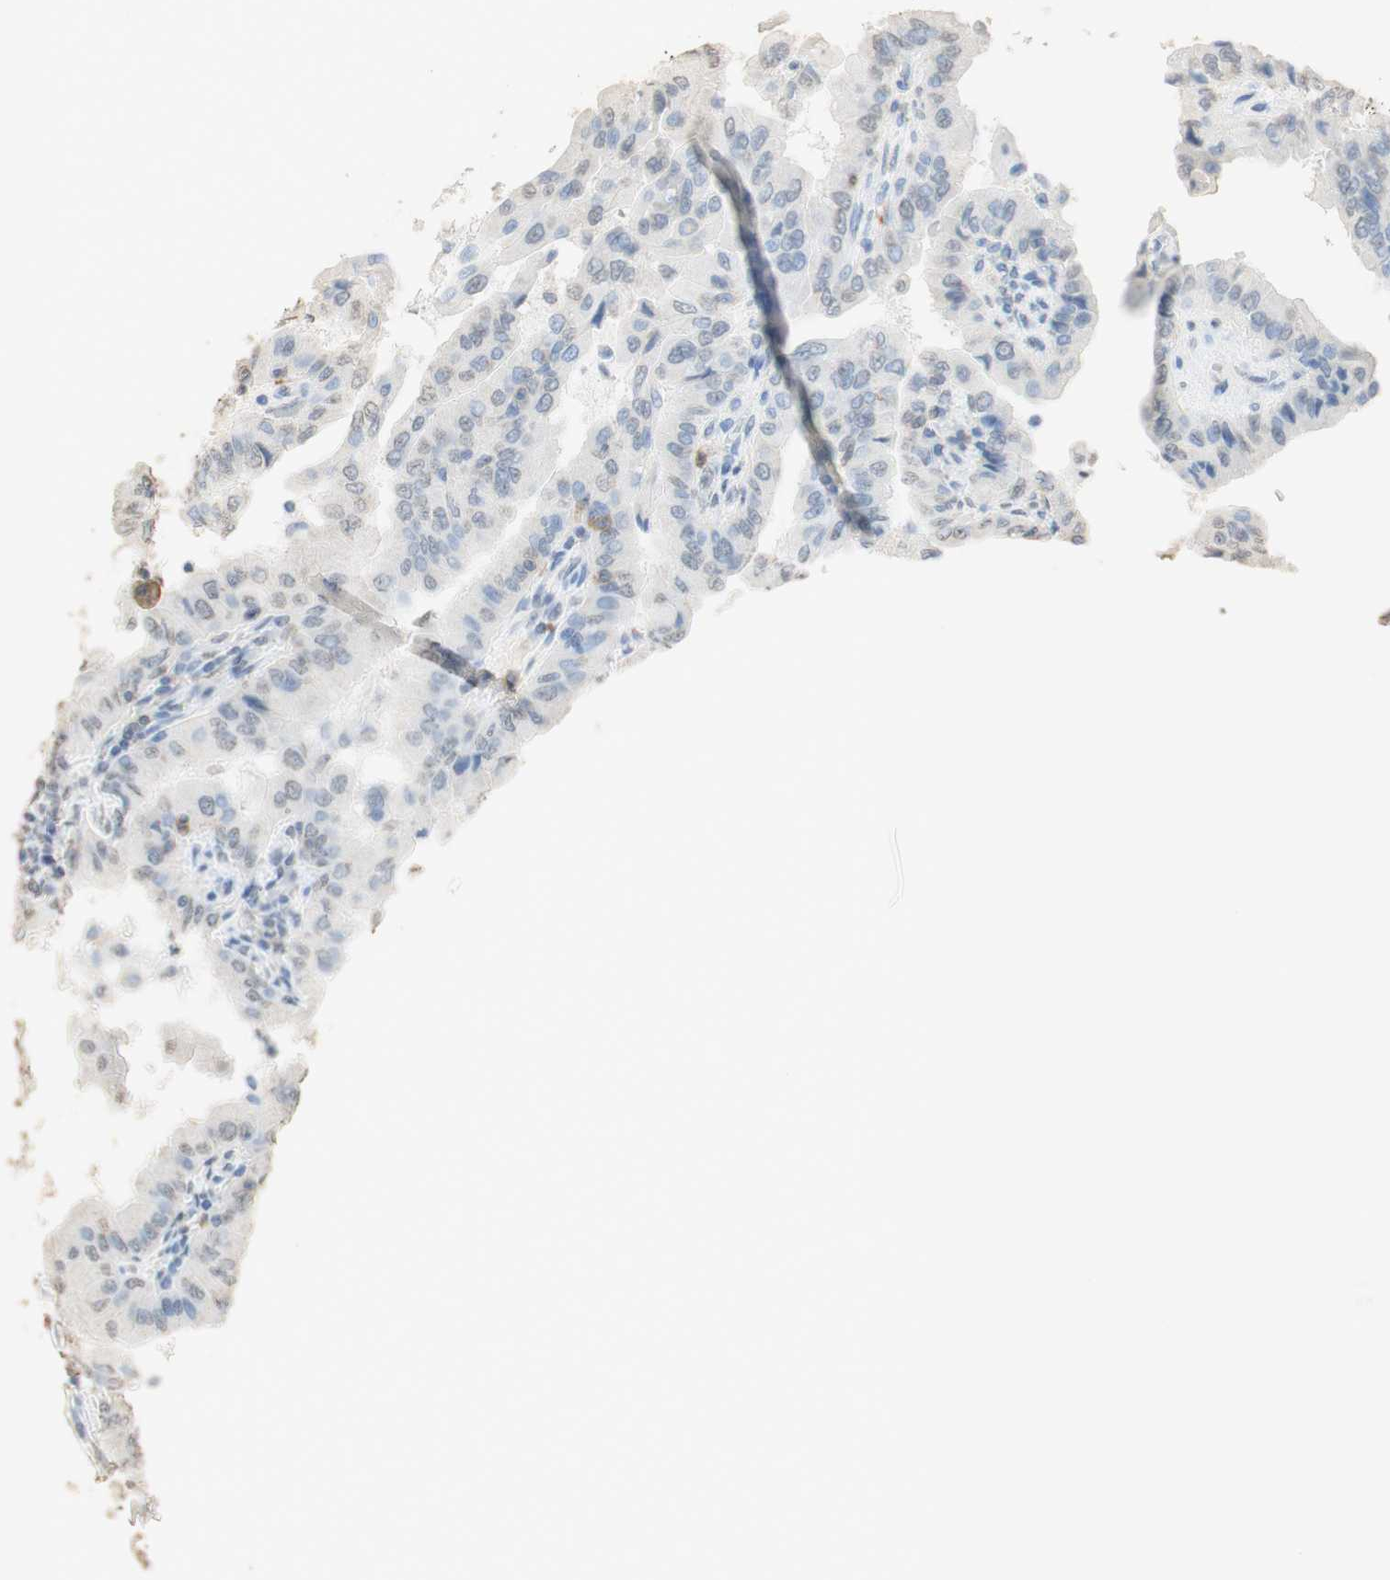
{"staining": {"intensity": "weak", "quantity": "25%-75%", "location": "cytoplasmic/membranous,nuclear"}, "tissue": "thyroid cancer", "cell_type": "Tumor cells", "image_type": "cancer", "snomed": [{"axis": "morphology", "description": "Papillary adenocarcinoma, NOS"}, {"axis": "topography", "description": "Thyroid gland"}], "caption": "DAB immunohistochemical staining of thyroid cancer exhibits weak cytoplasmic/membranous and nuclear protein staining in about 25%-75% of tumor cells. (DAB (3,3'-diaminobenzidine) IHC, brown staining for protein, blue staining for nuclei).", "gene": "L1CAM", "patient": {"sex": "male", "age": 33}}